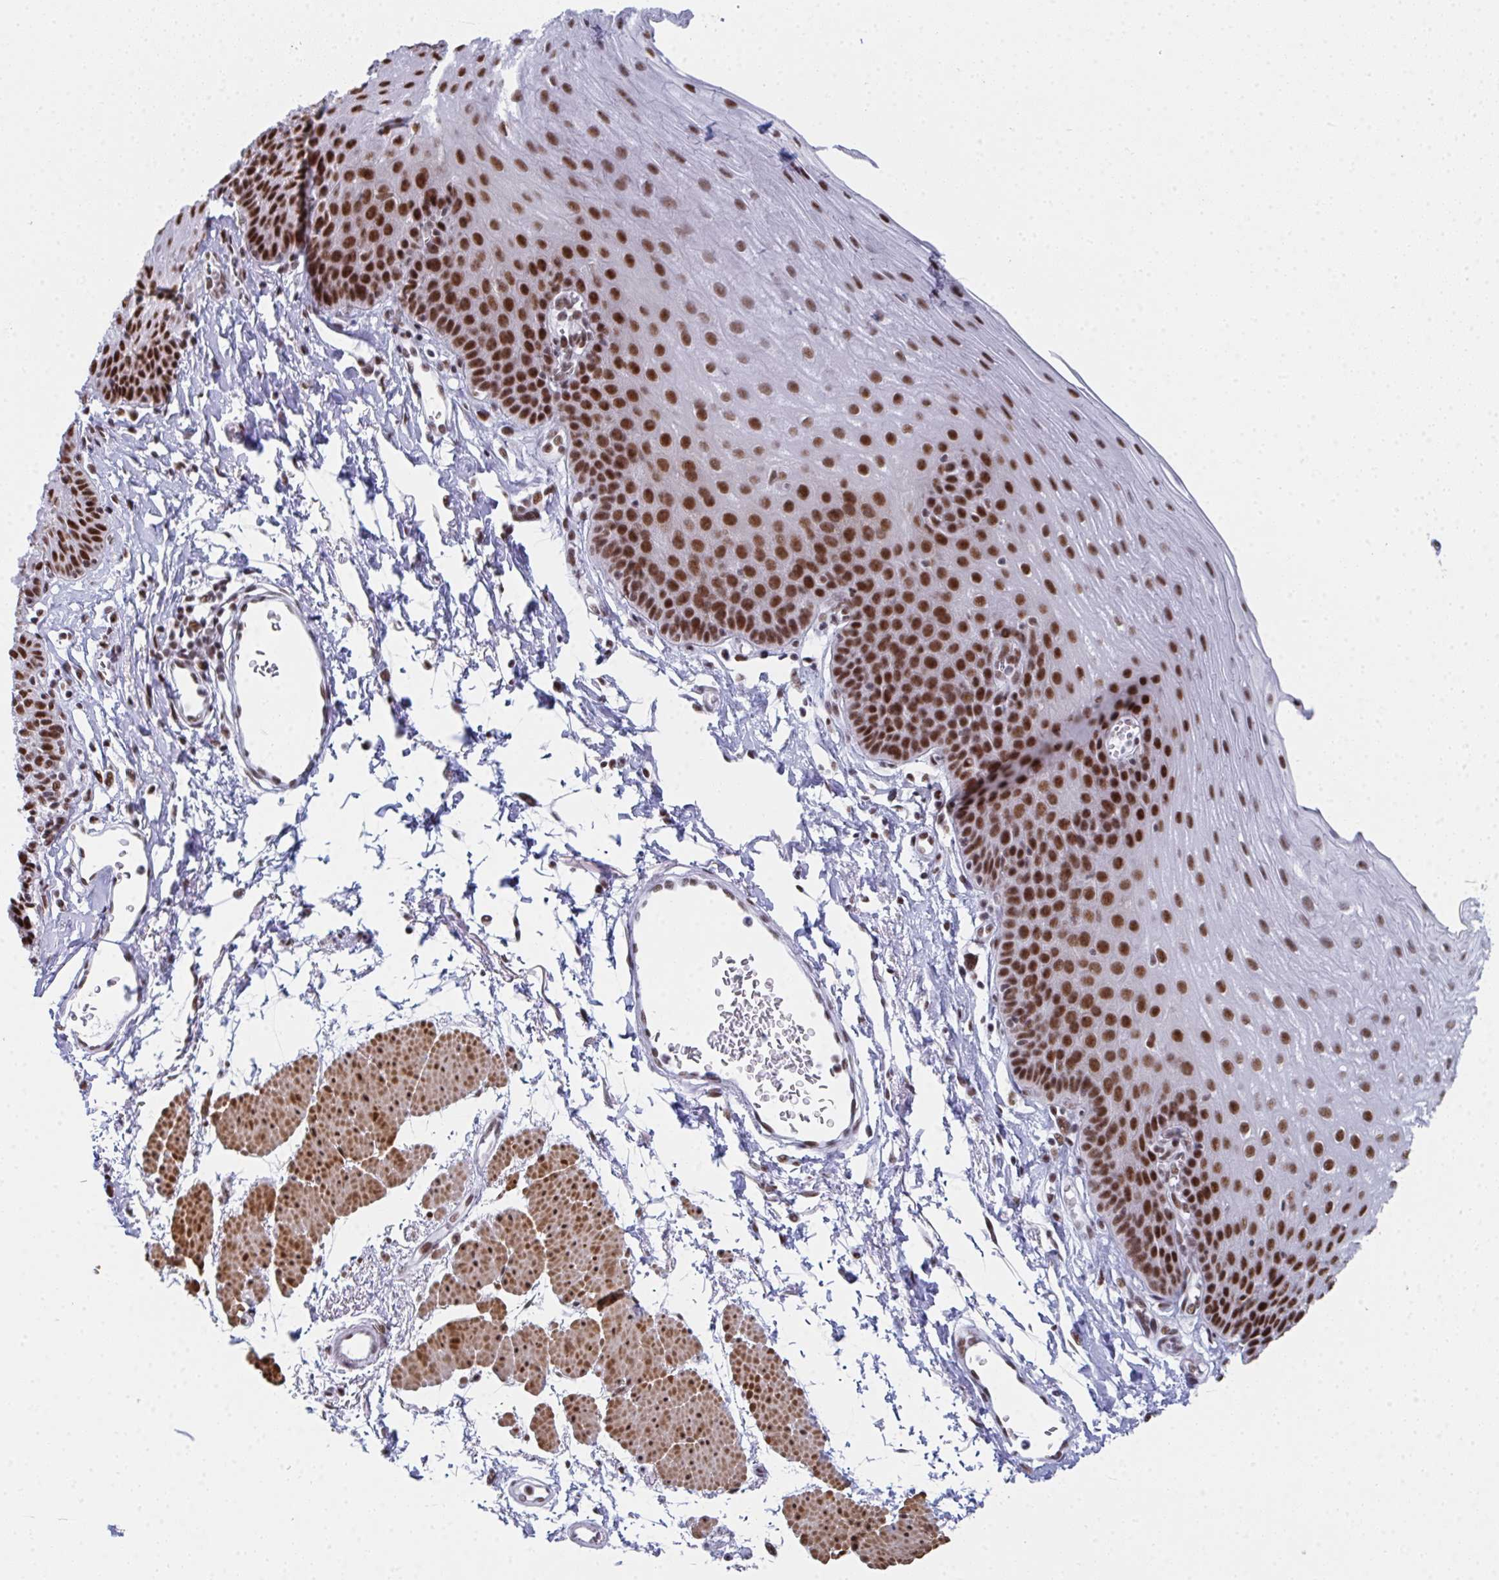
{"staining": {"intensity": "strong", "quantity": ">75%", "location": "nuclear"}, "tissue": "esophagus", "cell_type": "Squamous epithelial cells", "image_type": "normal", "snomed": [{"axis": "morphology", "description": "Normal tissue, NOS"}, {"axis": "topography", "description": "Esophagus"}], "caption": "Esophagus stained with DAB (3,3'-diaminobenzidine) immunohistochemistry displays high levels of strong nuclear expression in approximately >75% of squamous epithelial cells.", "gene": "SNRNP70", "patient": {"sex": "female", "age": 81}}